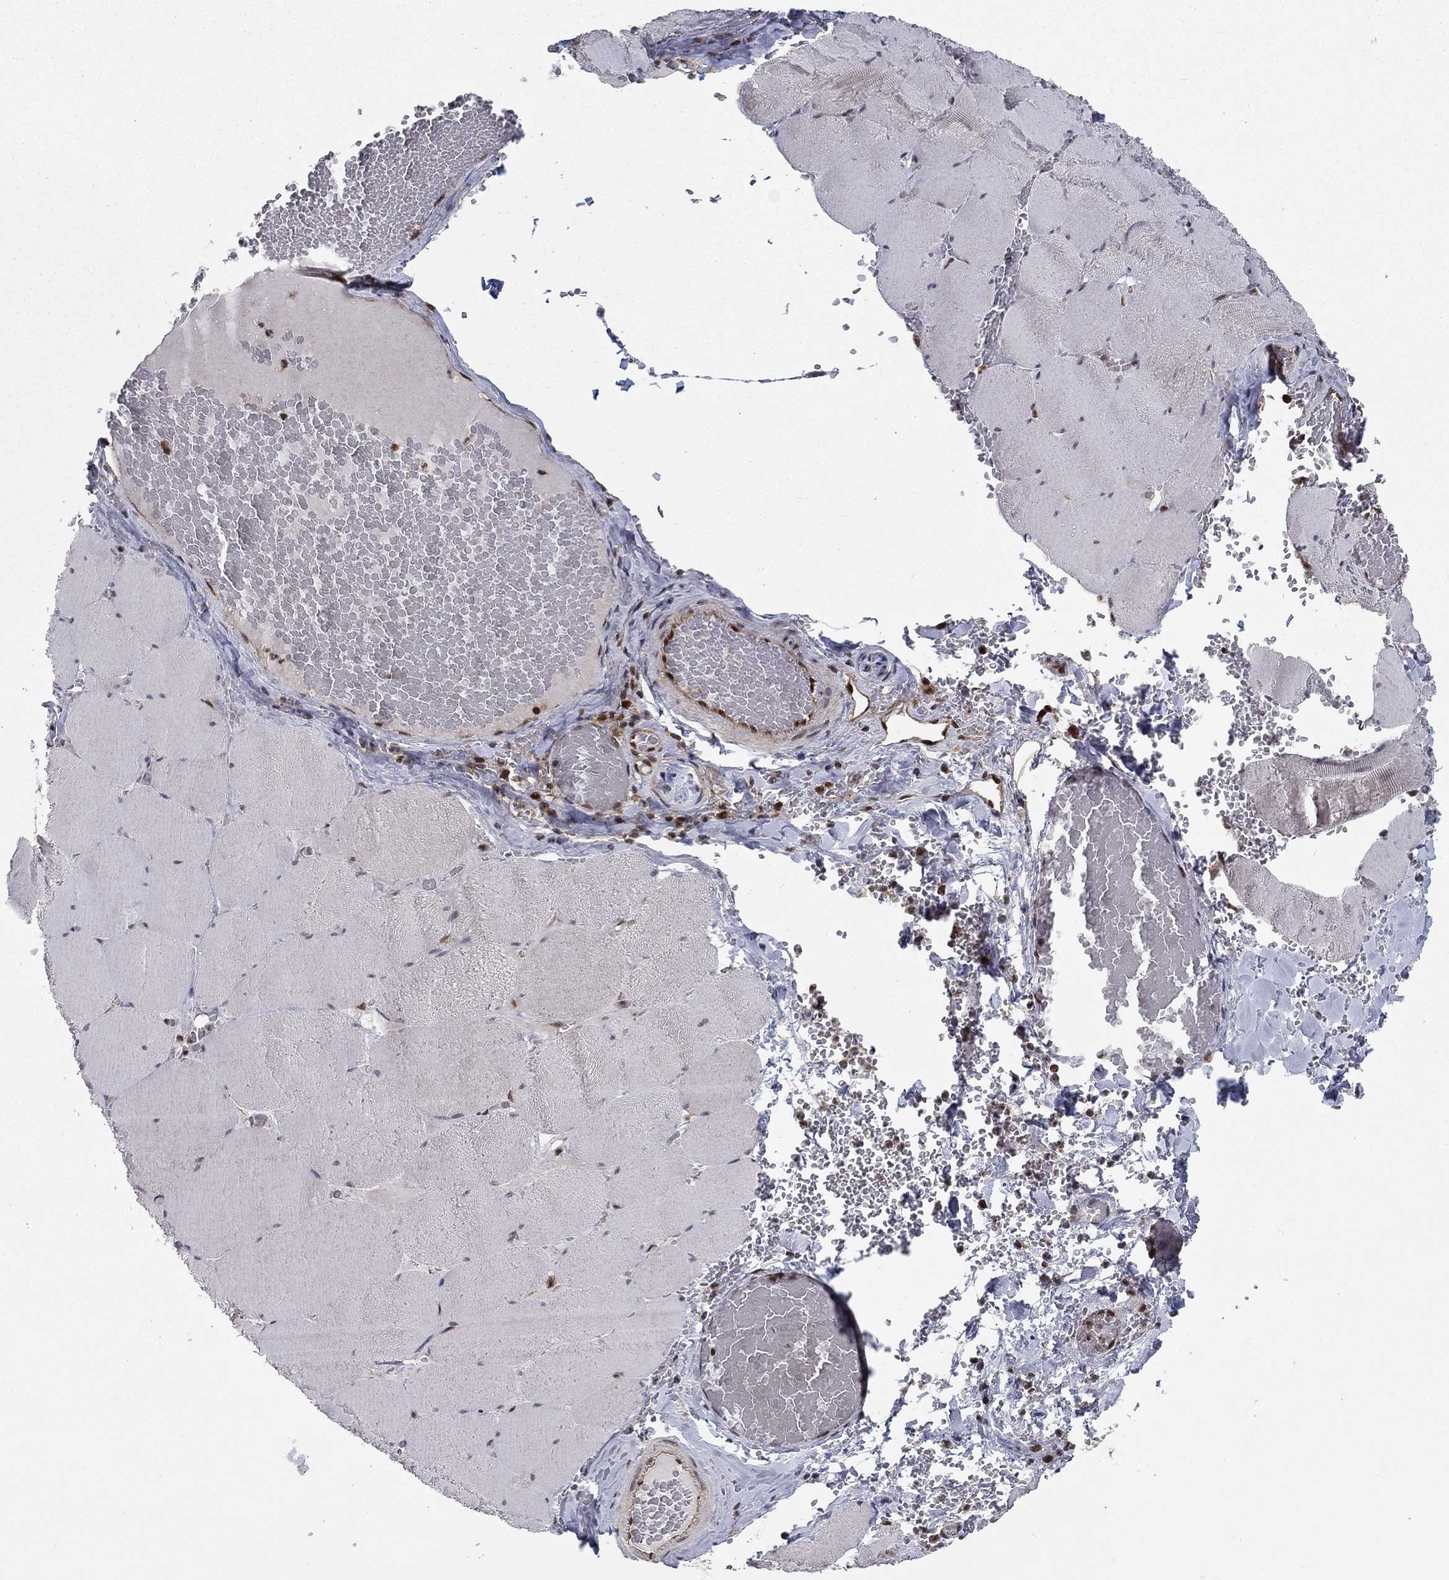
{"staining": {"intensity": "moderate", "quantity": "25%-75%", "location": "nuclear"}, "tissue": "skeletal muscle", "cell_type": "Myocytes", "image_type": "normal", "snomed": [{"axis": "morphology", "description": "Normal tissue, NOS"}, {"axis": "morphology", "description": "Malignant melanoma, Metastatic site"}, {"axis": "topography", "description": "Skeletal muscle"}], "caption": "The immunohistochemical stain highlights moderate nuclear staining in myocytes of benign skeletal muscle.", "gene": "DNAJA1", "patient": {"sex": "male", "age": 50}}